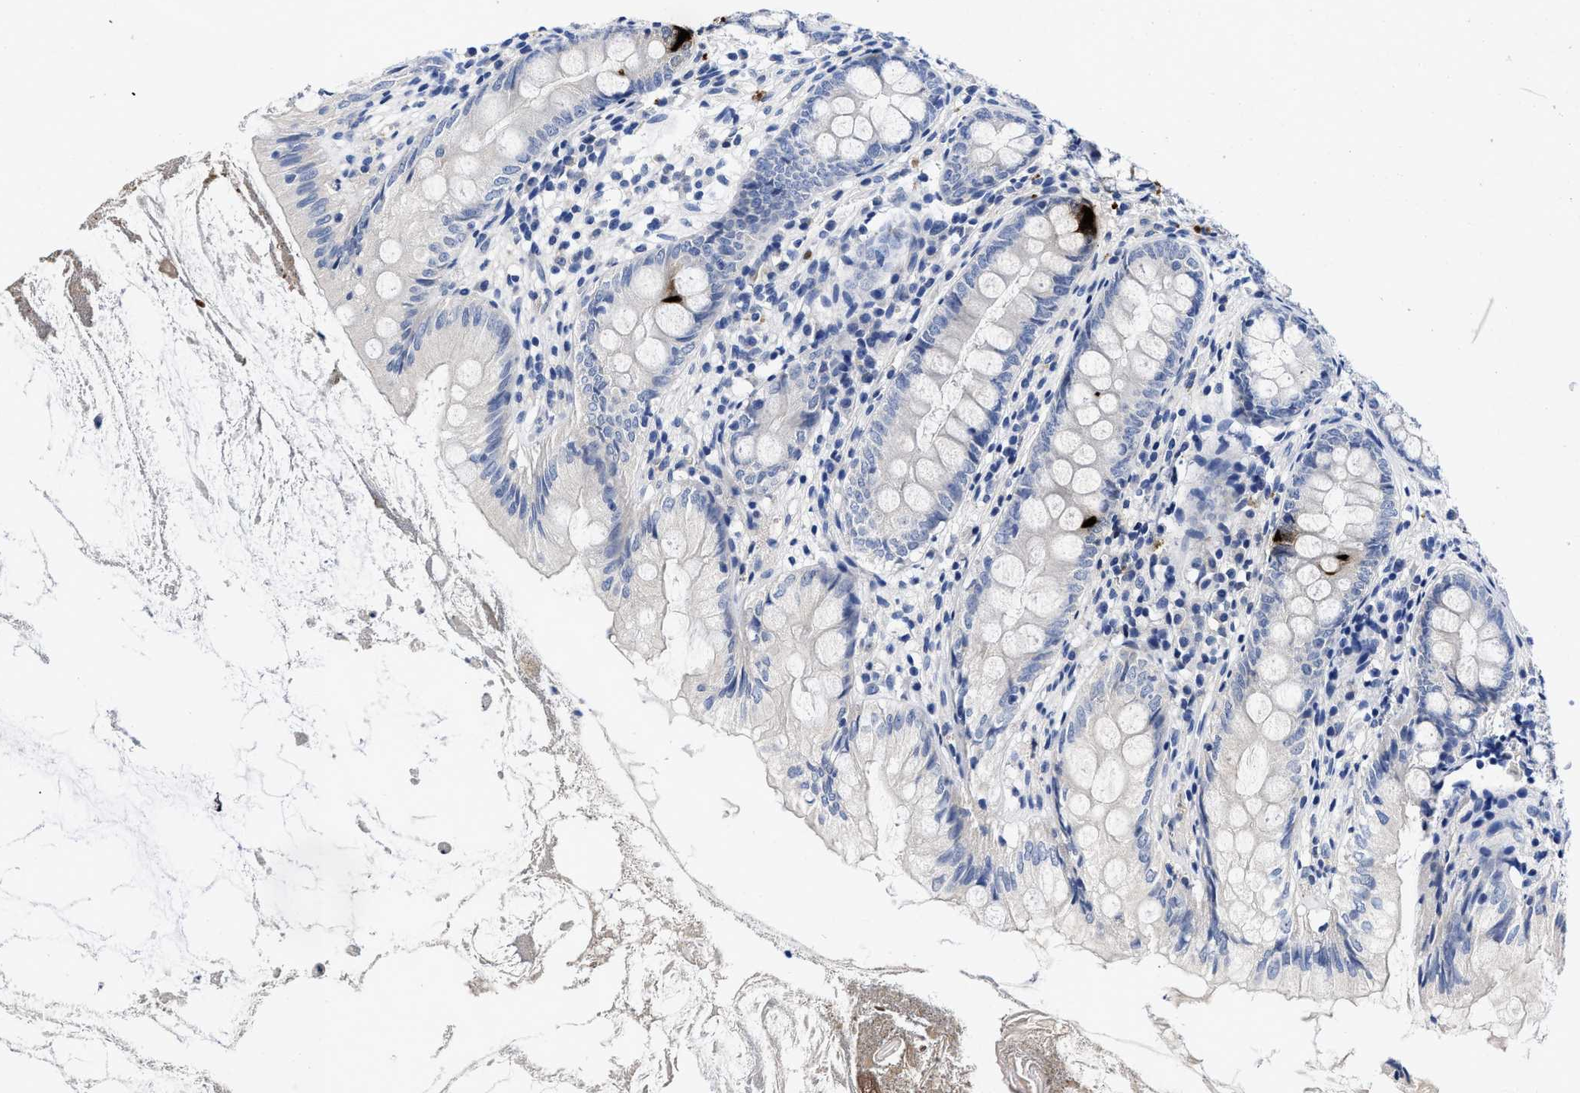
{"staining": {"intensity": "strong", "quantity": "<25%", "location": "cytoplasmic/membranous"}, "tissue": "appendix", "cell_type": "Glandular cells", "image_type": "normal", "snomed": [{"axis": "morphology", "description": "Normal tissue, NOS"}, {"axis": "topography", "description": "Appendix"}], "caption": "Appendix stained with a brown dye displays strong cytoplasmic/membranous positive positivity in approximately <25% of glandular cells.", "gene": "PYY", "patient": {"sex": "female", "age": 77}}